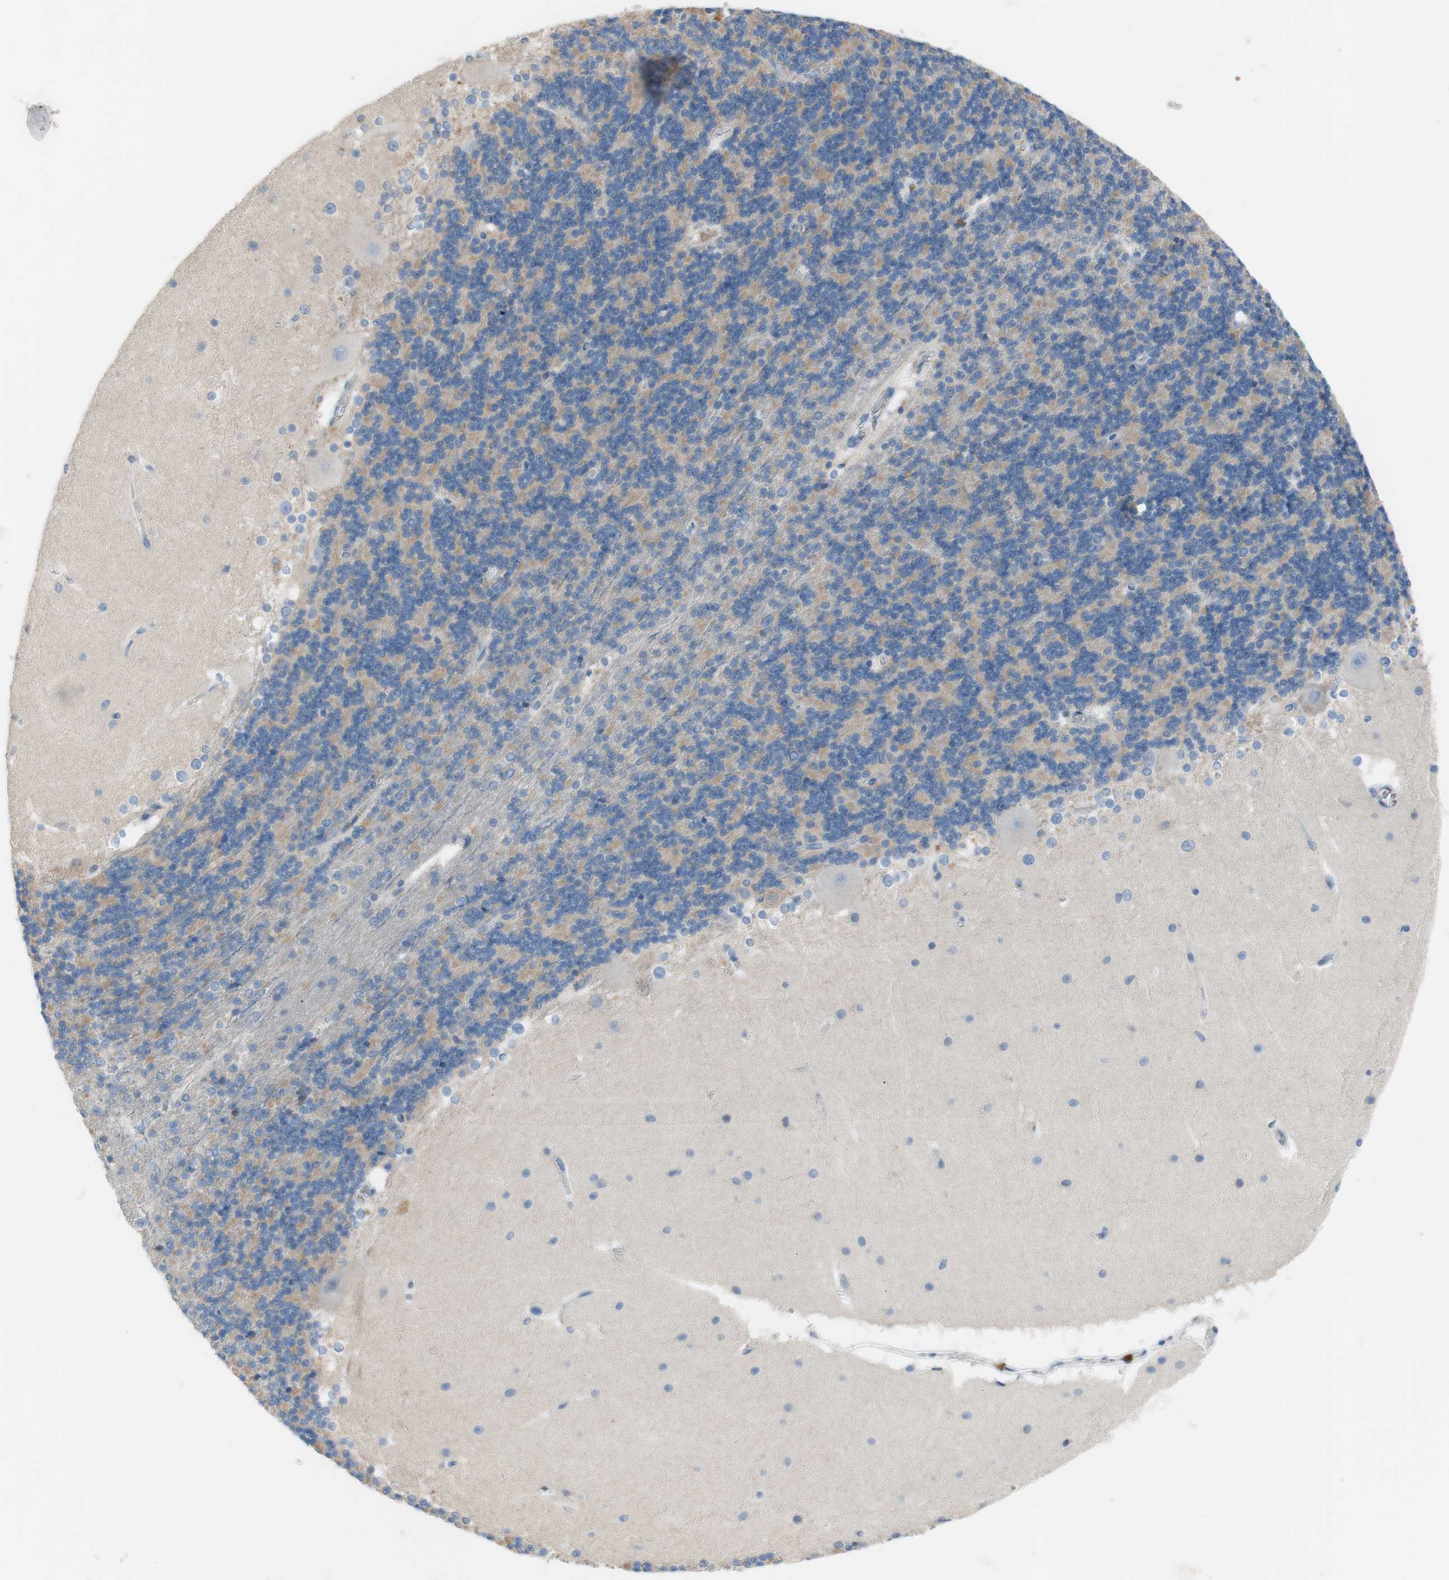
{"staining": {"intensity": "negative", "quantity": "none", "location": "none"}, "tissue": "cerebellum", "cell_type": "Cells in granular layer", "image_type": "normal", "snomed": [{"axis": "morphology", "description": "Normal tissue, NOS"}, {"axis": "topography", "description": "Cerebellum"}], "caption": "Immunohistochemical staining of normal human cerebellum exhibits no significant expression in cells in granular layer. (Brightfield microscopy of DAB immunohistochemistry at high magnification).", "gene": "FDFT1", "patient": {"sex": "female", "age": 19}}